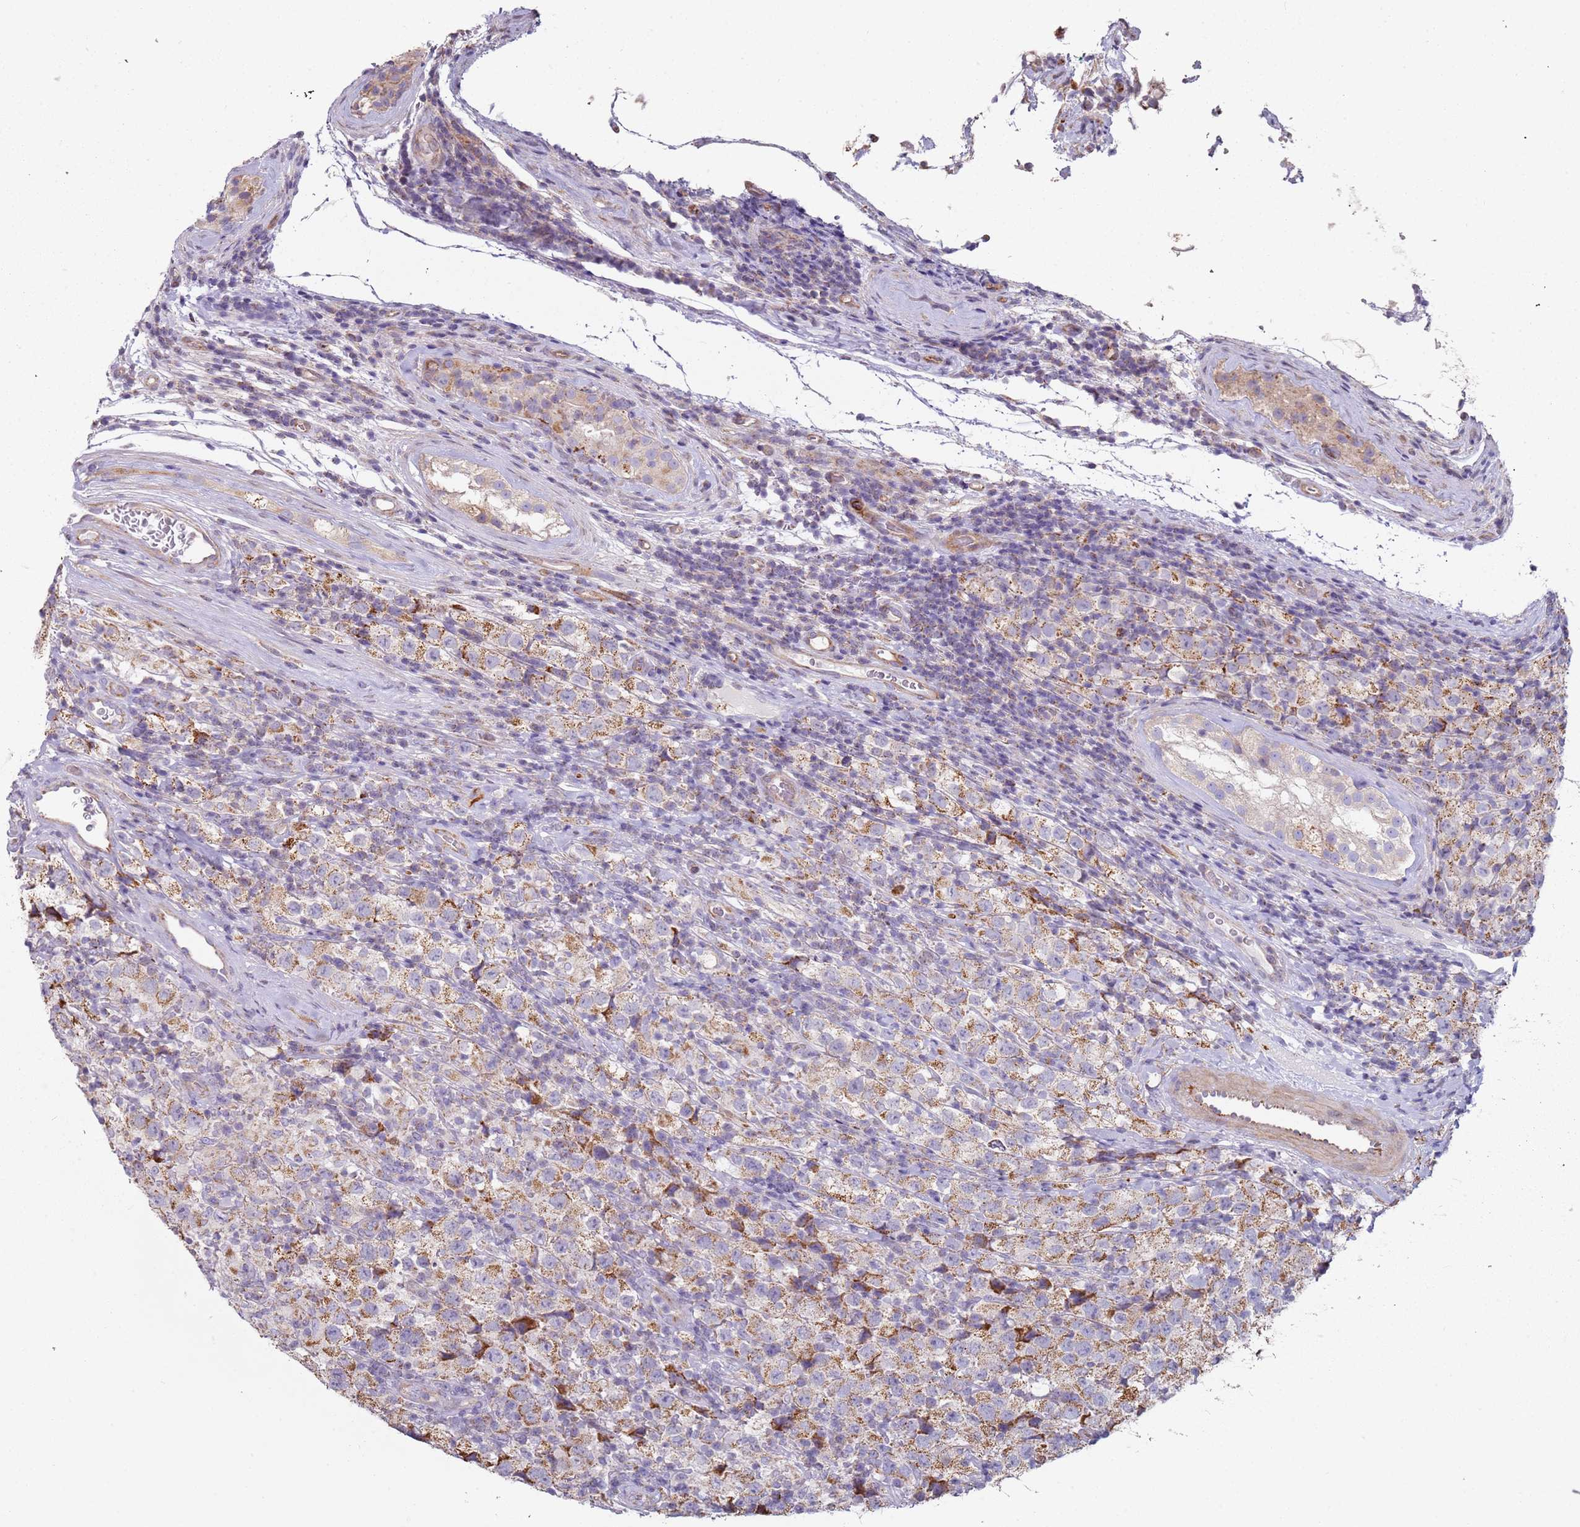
{"staining": {"intensity": "moderate", "quantity": "25%-75%", "location": "cytoplasmic/membranous"}, "tissue": "testis cancer", "cell_type": "Tumor cells", "image_type": "cancer", "snomed": [{"axis": "morphology", "description": "Seminoma, NOS"}, {"axis": "morphology", "description": "Carcinoma, Embryonal, NOS"}, {"axis": "topography", "description": "Testis"}], "caption": "Immunohistochemical staining of human embryonal carcinoma (testis) reveals moderate cytoplasmic/membranous protein expression in about 25%-75% of tumor cells.", "gene": "ALS2", "patient": {"sex": "male", "age": 41}}